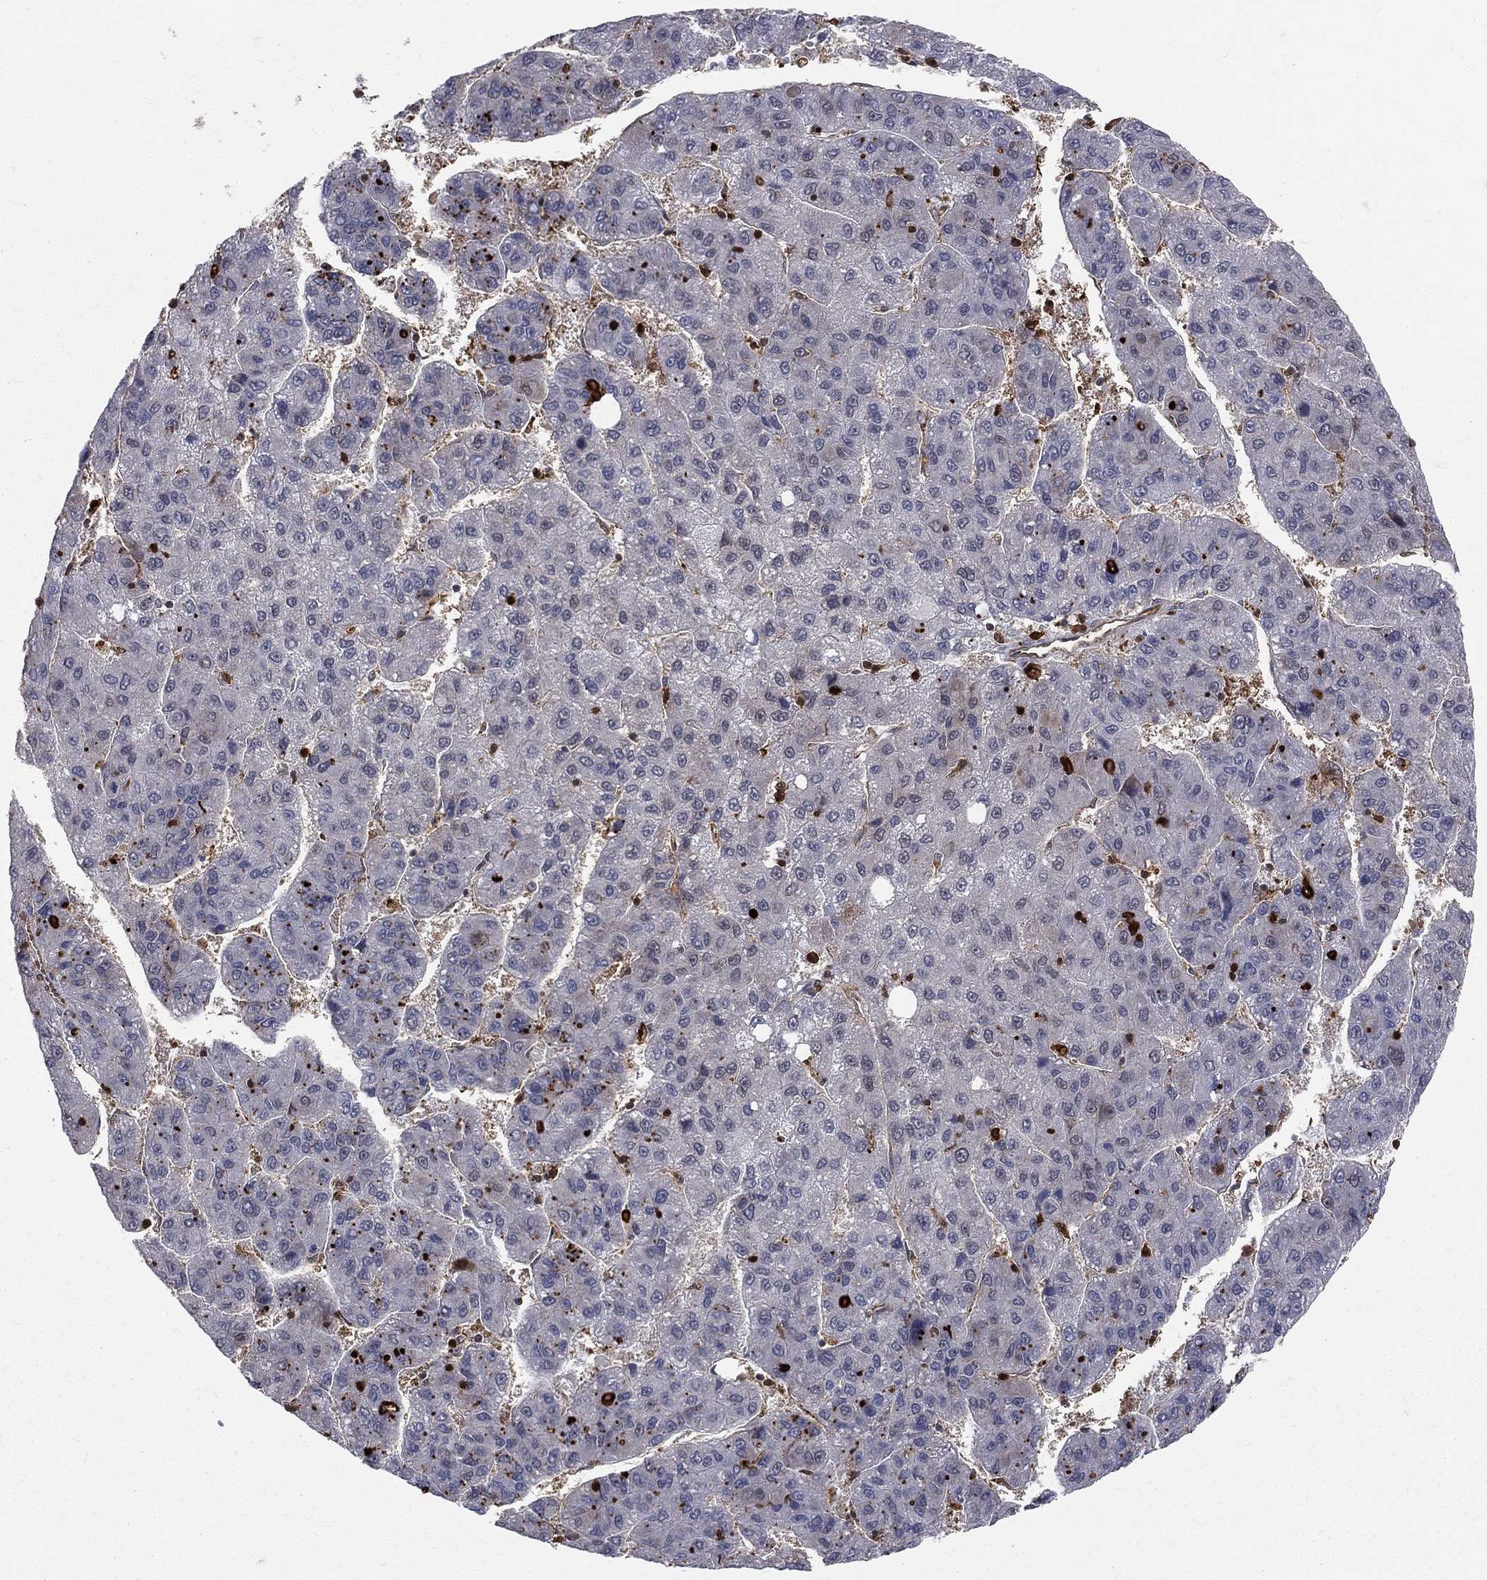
{"staining": {"intensity": "negative", "quantity": "none", "location": "none"}, "tissue": "liver cancer", "cell_type": "Tumor cells", "image_type": "cancer", "snomed": [{"axis": "morphology", "description": "Carcinoma, Hepatocellular, NOS"}, {"axis": "topography", "description": "Liver"}], "caption": "Liver hepatocellular carcinoma was stained to show a protein in brown. There is no significant positivity in tumor cells.", "gene": "ENO1", "patient": {"sex": "female", "age": 82}}